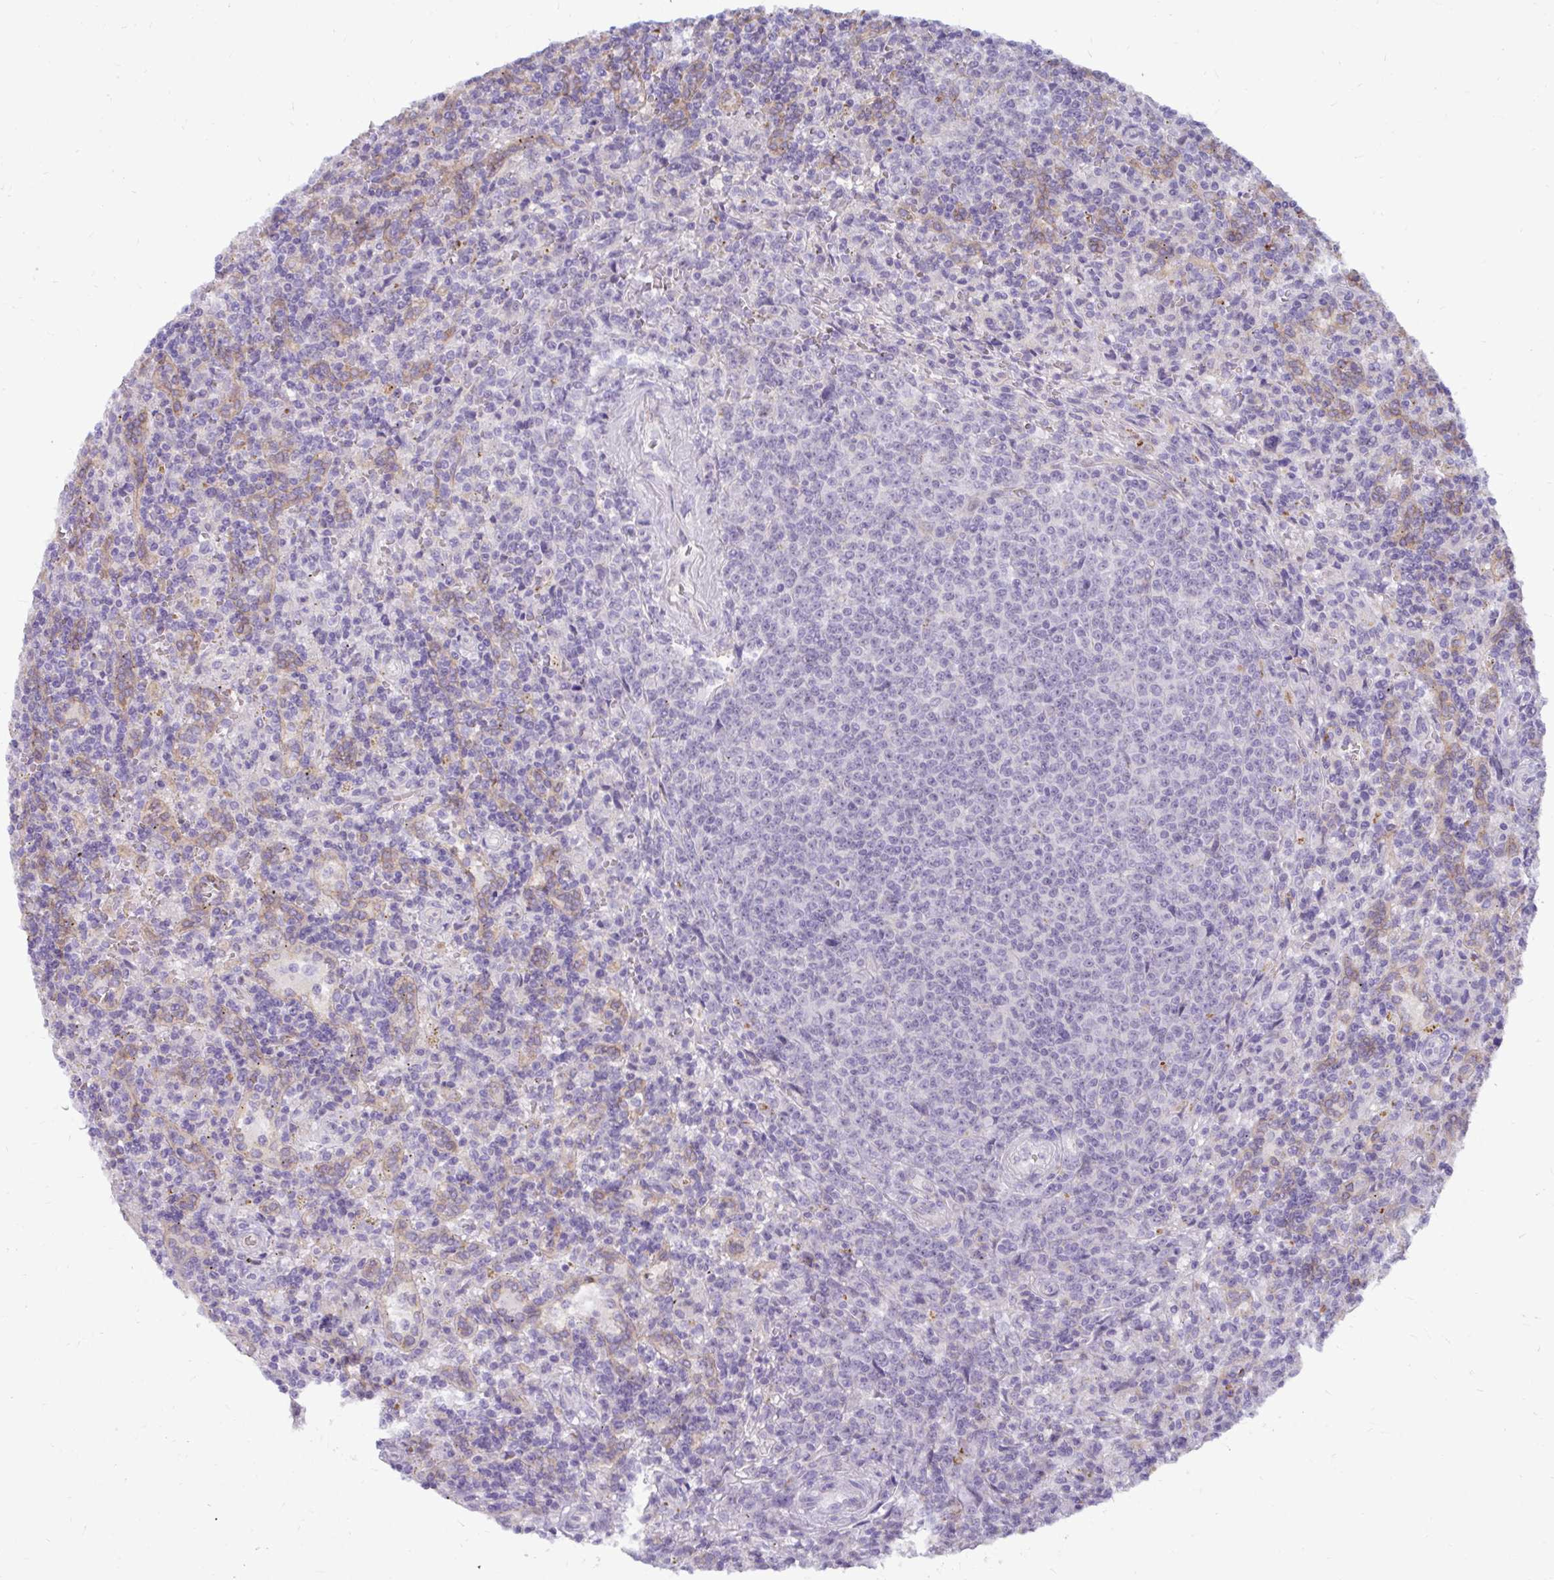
{"staining": {"intensity": "negative", "quantity": "none", "location": "none"}, "tissue": "lymphoma", "cell_type": "Tumor cells", "image_type": "cancer", "snomed": [{"axis": "morphology", "description": "Malignant lymphoma, non-Hodgkin's type, Low grade"}, {"axis": "topography", "description": "Spleen"}], "caption": "Tumor cells show no significant expression in low-grade malignant lymphoma, non-Hodgkin's type. (DAB (3,3'-diaminobenzidine) immunohistochemistry visualized using brightfield microscopy, high magnification).", "gene": "MUS81", "patient": {"sex": "male", "age": 67}}